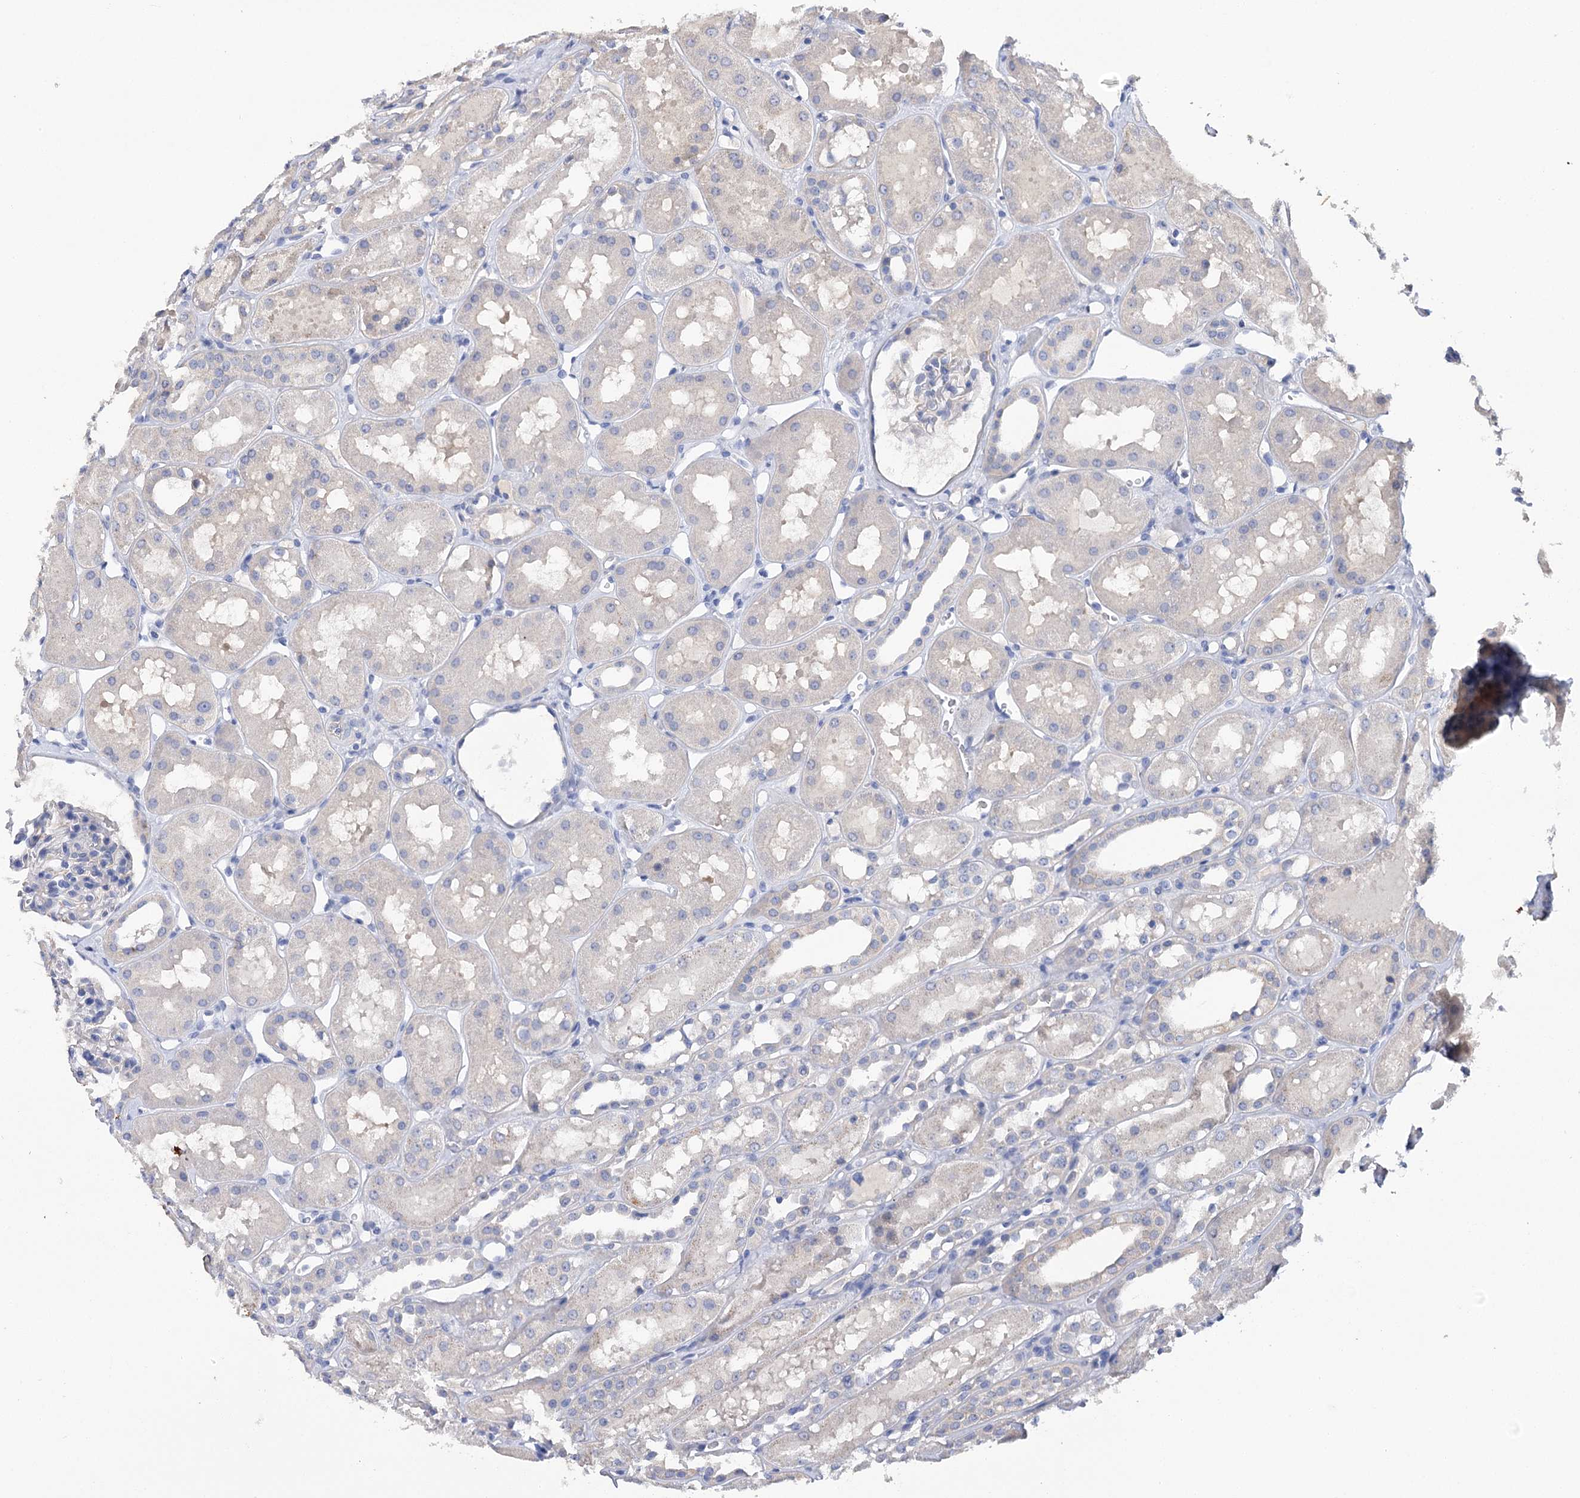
{"staining": {"intensity": "negative", "quantity": "none", "location": "none"}, "tissue": "kidney", "cell_type": "Cells in glomeruli", "image_type": "normal", "snomed": [{"axis": "morphology", "description": "Normal tissue, NOS"}, {"axis": "topography", "description": "Kidney"}], "caption": "The micrograph exhibits no staining of cells in glomeruli in unremarkable kidney. (DAB (3,3'-diaminobenzidine) immunohistochemistry (IHC) with hematoxylin counter stain).", "gene": "EPYC", "patient": {"sex": "male", "age": 16}}